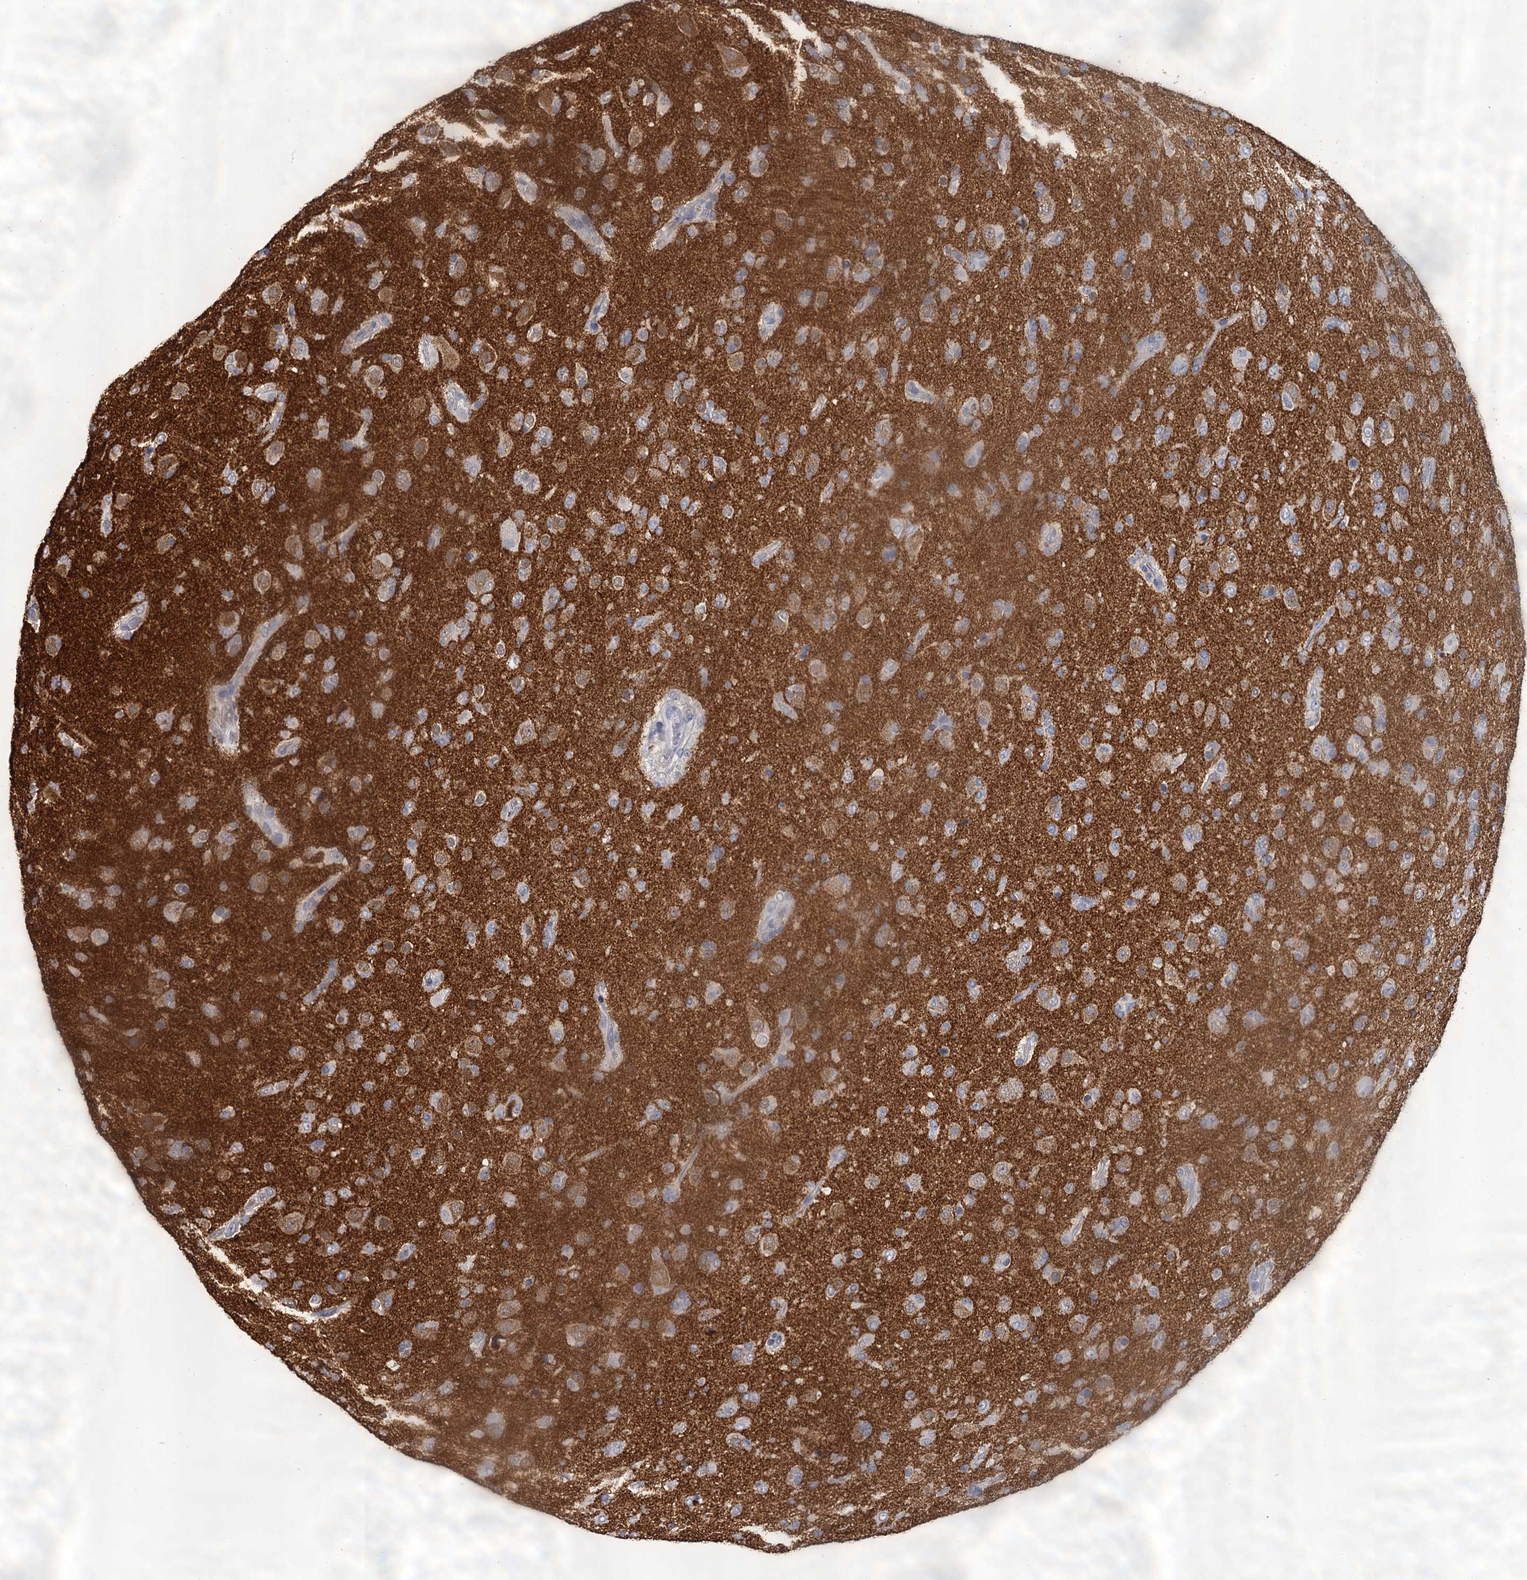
{"staining": {"intensity": "weak", "quantity": "<25%", "location": "cytoplasmic/membranous"}, "tissue": "glioma", "cell_type": "Tumor cells", "image_type": "cancer", "snomed": [{"axis": "morphology", "description": "Glioma, malignant, Low grade"}, {"axis": "topography", "description": "Brain"}], "caption": "An image of glioma stained for a protein demonstrates no brown staining in tumor cells.", "gene": "SNCB", "patient": {"sex": "male", "age": 65}}